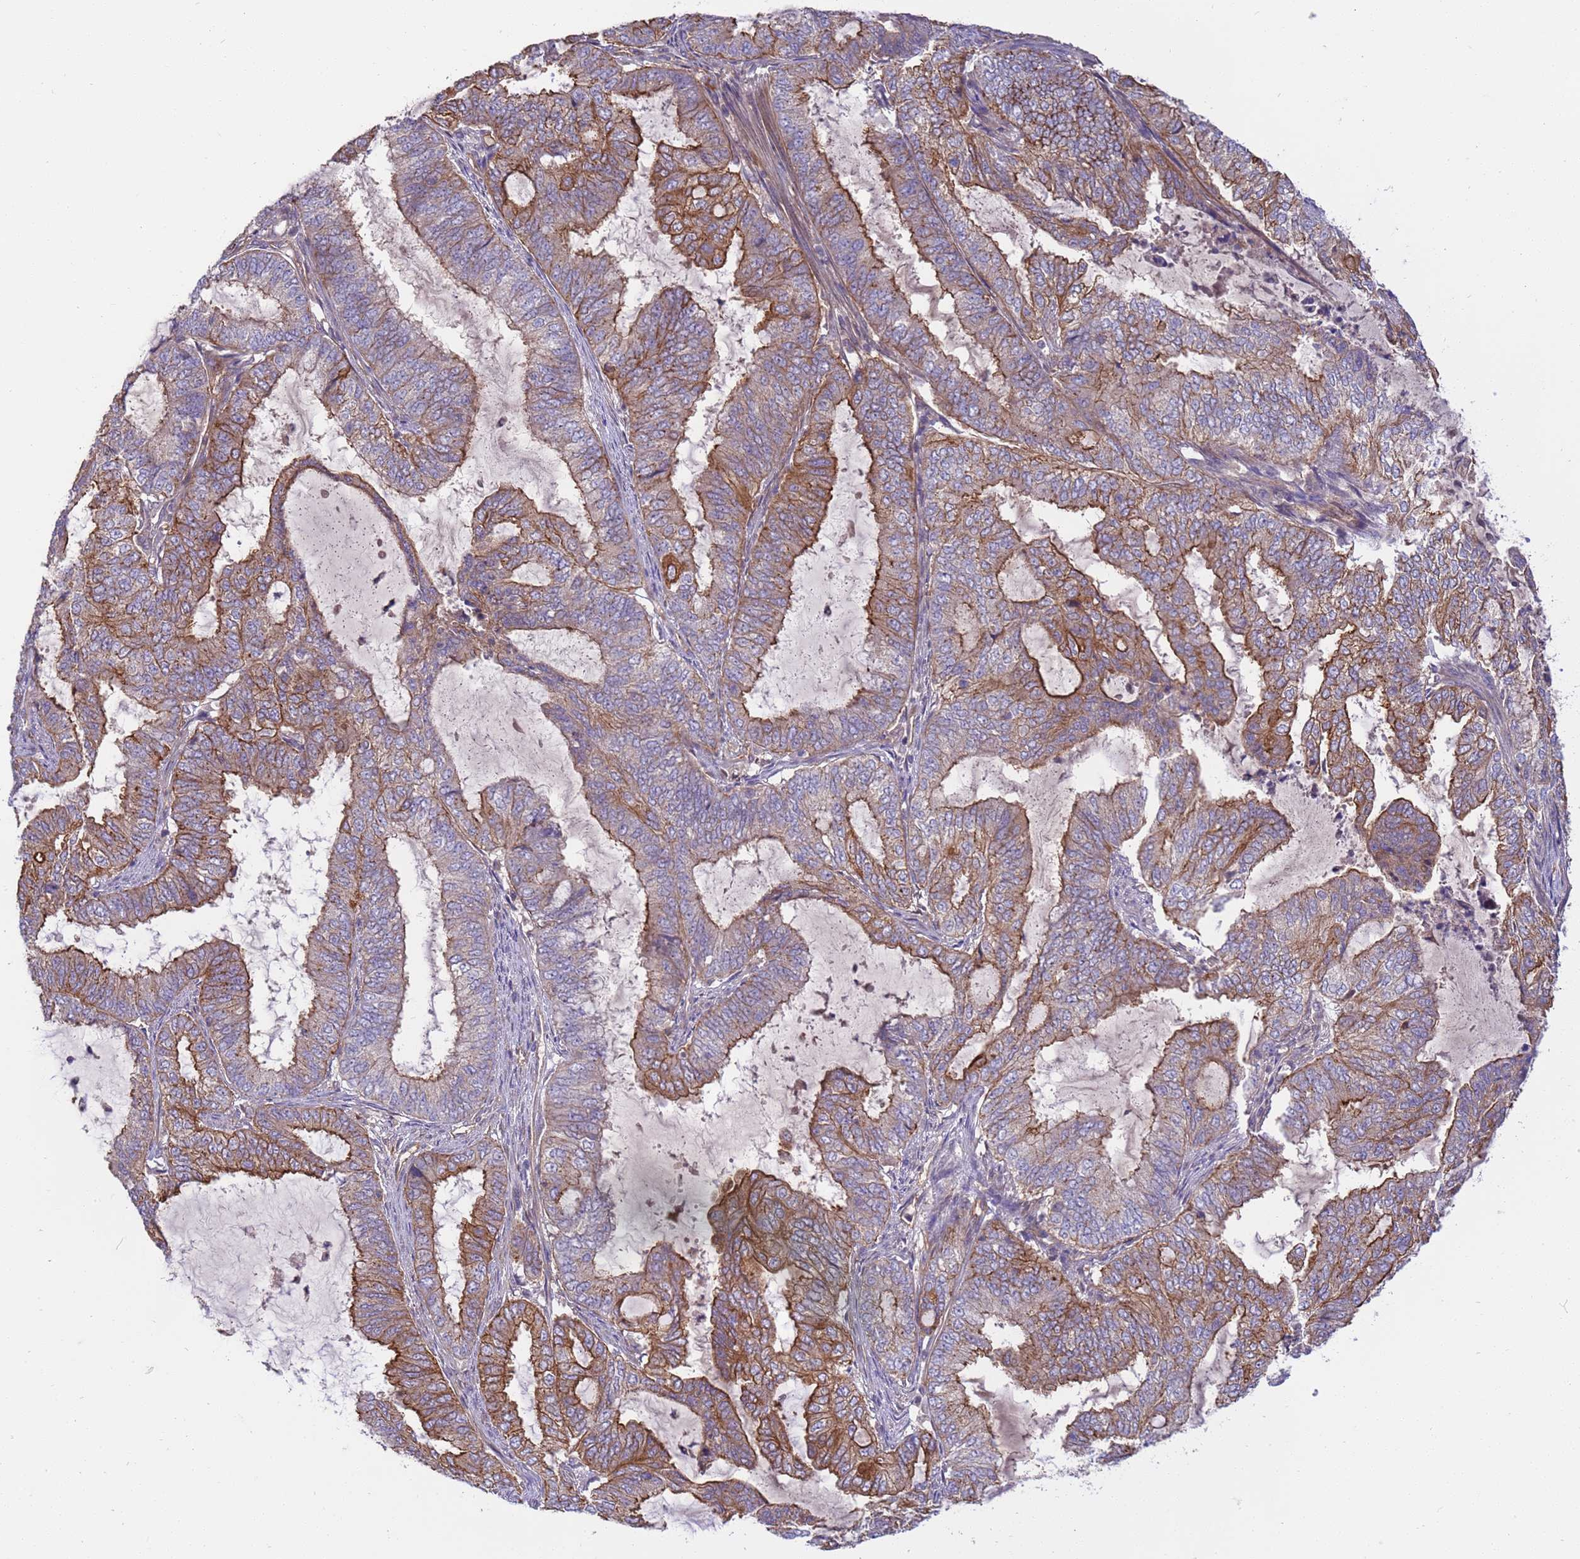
{"staining": {"intensity": "strong", "quantity": ">75%", "location": "cytoplasmic/membranous"}, "tissue": "endometrial cancer", "cell_type": "Tumor cells", "image_type": "cancer", "snomed": [{"axis": "morphology", "description": "Adenocarcinoma, NOS"}, {"axis": "topography", "description": "Endometrium"}], "caption": "Endometrial cancer stained with DAB immunohistochemistry (IHC) demonstrates high levels of strong cytoplasmic/membranous positivity in approximately >75% of tumor cells.", "gene": "SMCO3", "patient": {"sex": "female", "age": 51}}